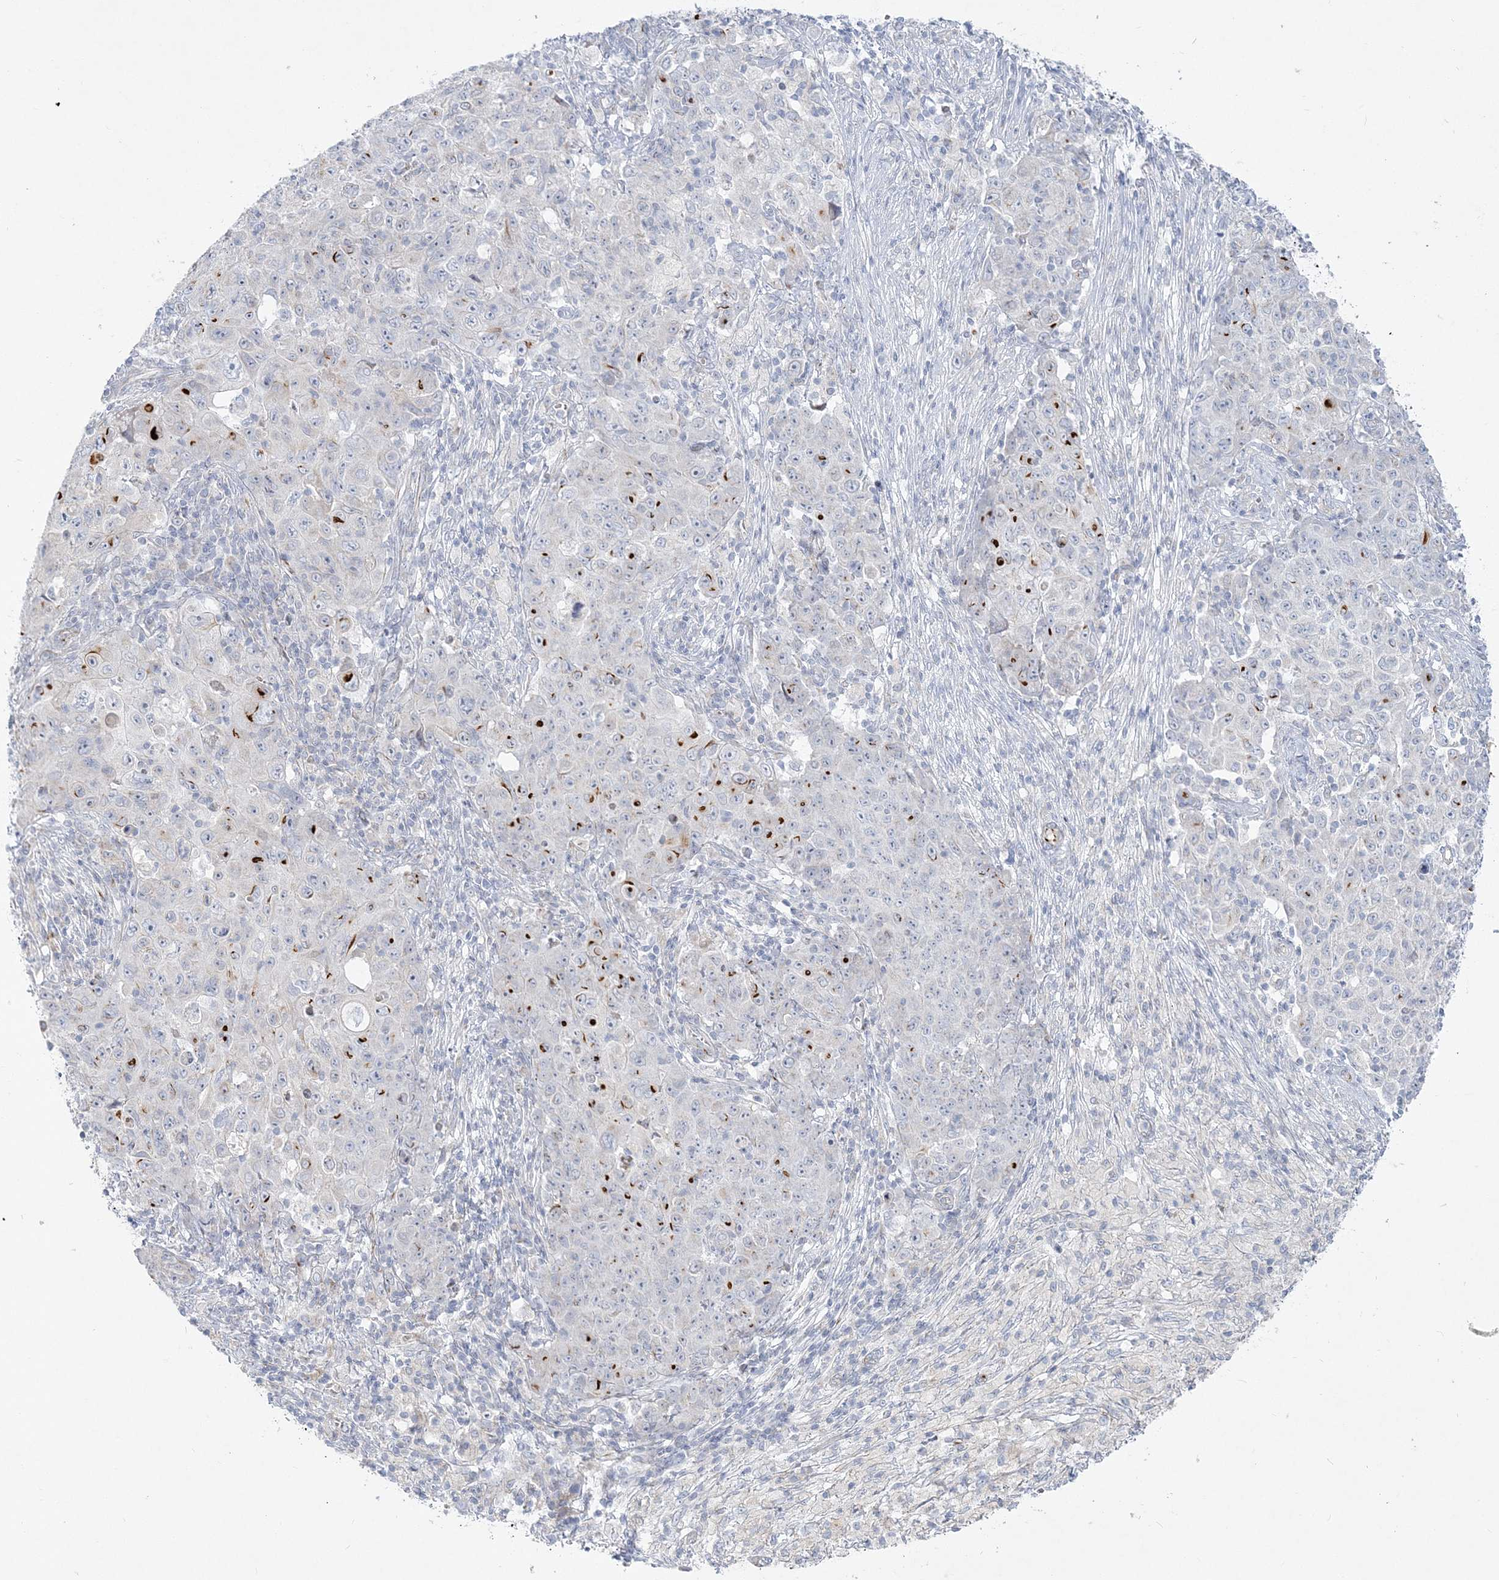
{"staining": {"intensity": "moderate", "quantity": "<25%", "location": "cytoplasmic/membranous"}, "tissue": "ovarian cancer", "cell_type": "Tumor cells", "image_type": "cancer", "snomed": [{"axis": "morphology", "description": "Carcinoma, endometroid"}, {"axis": "topography", "description": "Ovary"}], "caption": "Immunohistochemistry (IHC) micrograph of ovarian endometroid carcinoma stained for a protein (brown), which demonstrates low levels of moderate cytoplasmic/membranous positivity in about <25% of tumor cells.", "gene": "GPAT2", "patient": {"sex": "female", "age": 42}}